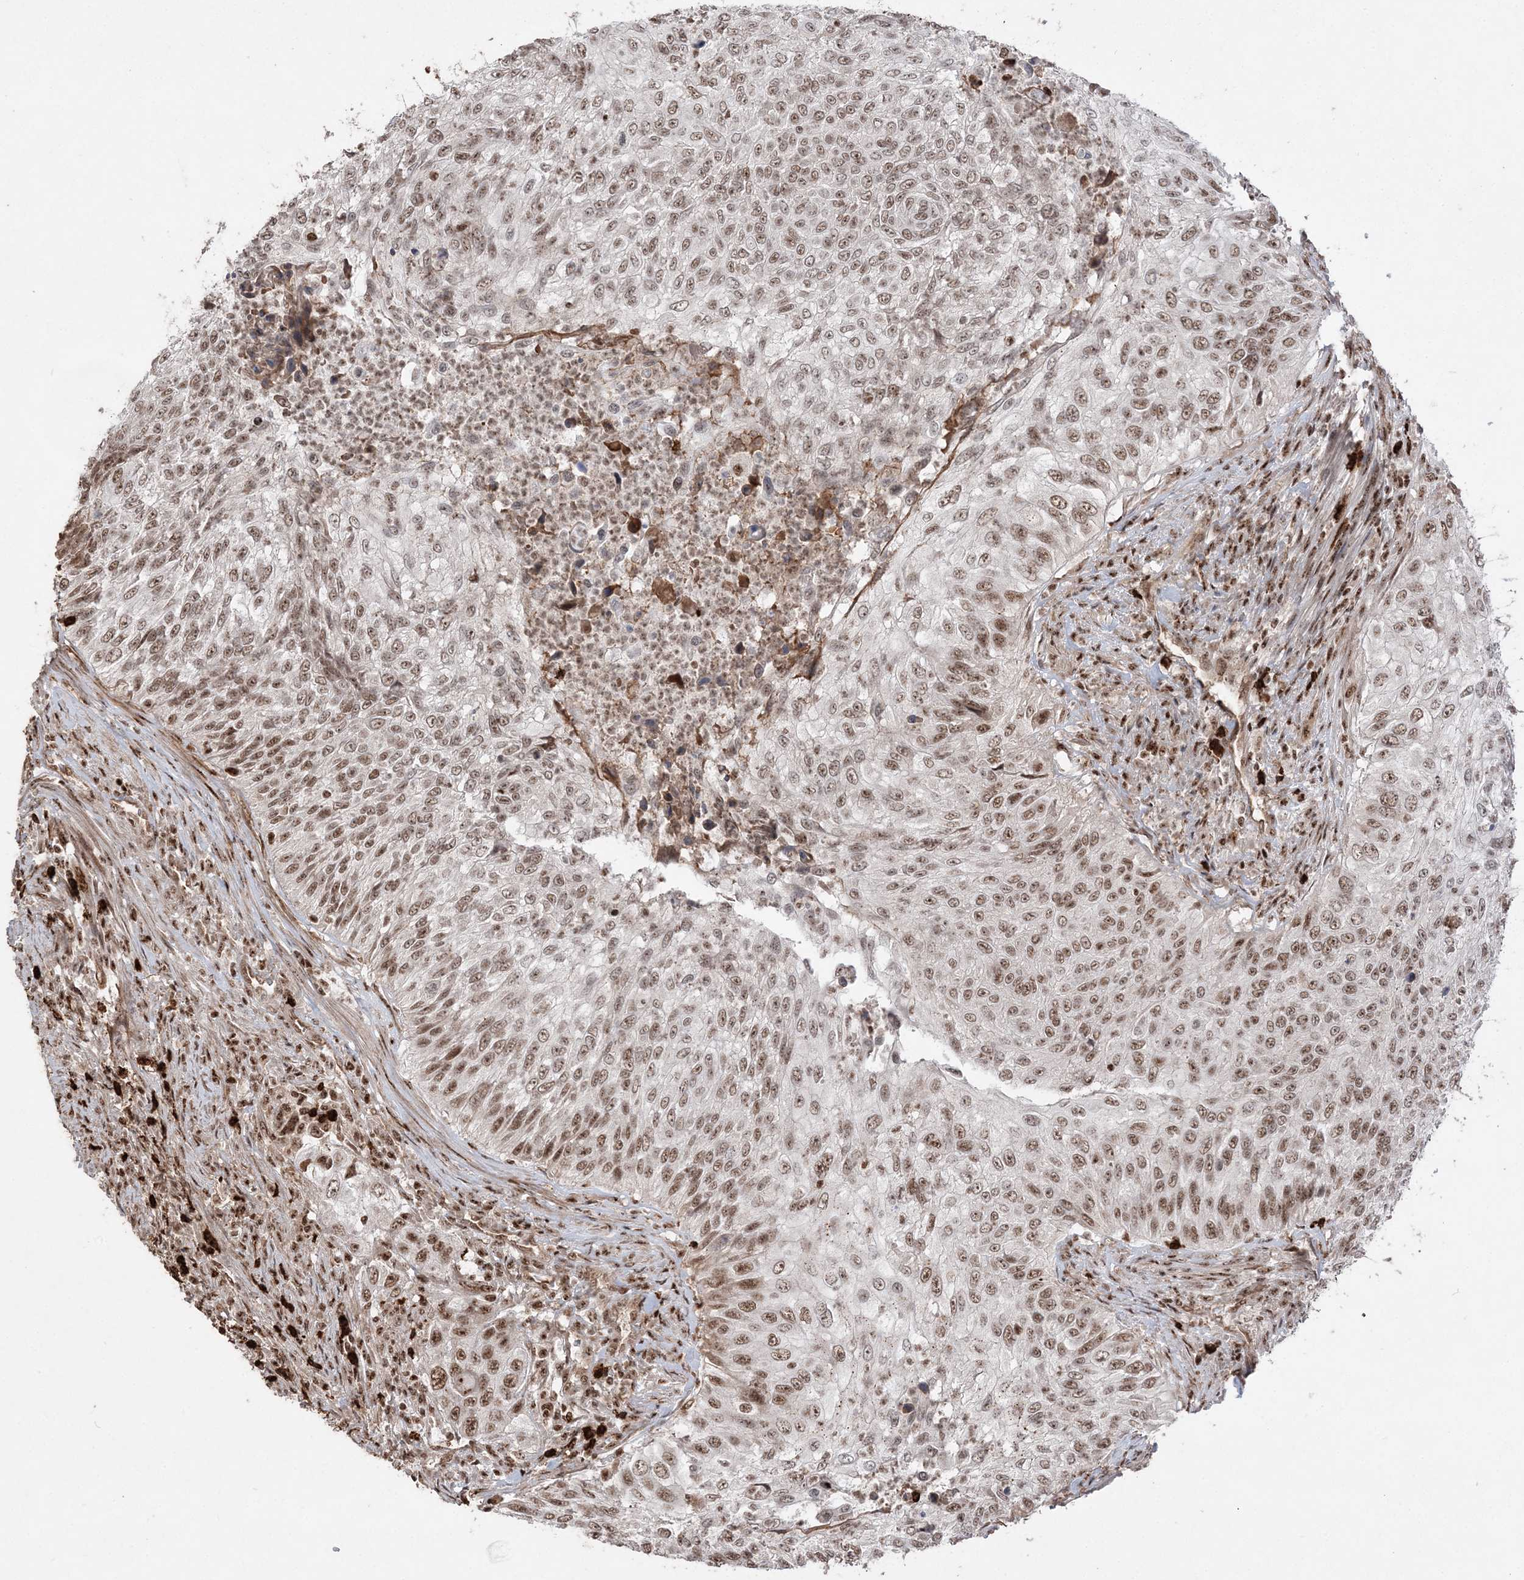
{"staining": {"intensity": "moderate", "quantity": ">75%", "location": "nuclear"}, "tissue": "urothelial cancer", "cell_type": "Tumor cells", "image_type": "cancer", "snomed": [{"axis": "morphology", "description": "Urothelial carcinoma, High grade"}, {"axis": "topography", "description": "Urinary bladder"}], "caption": "The histopathology image displays staining of urothelial cancer, revealing moderate nuclear protein staining (brown color) within tumor cells.", "gene": "RBM17", "patient": {"sex": "female", "age": 60}}